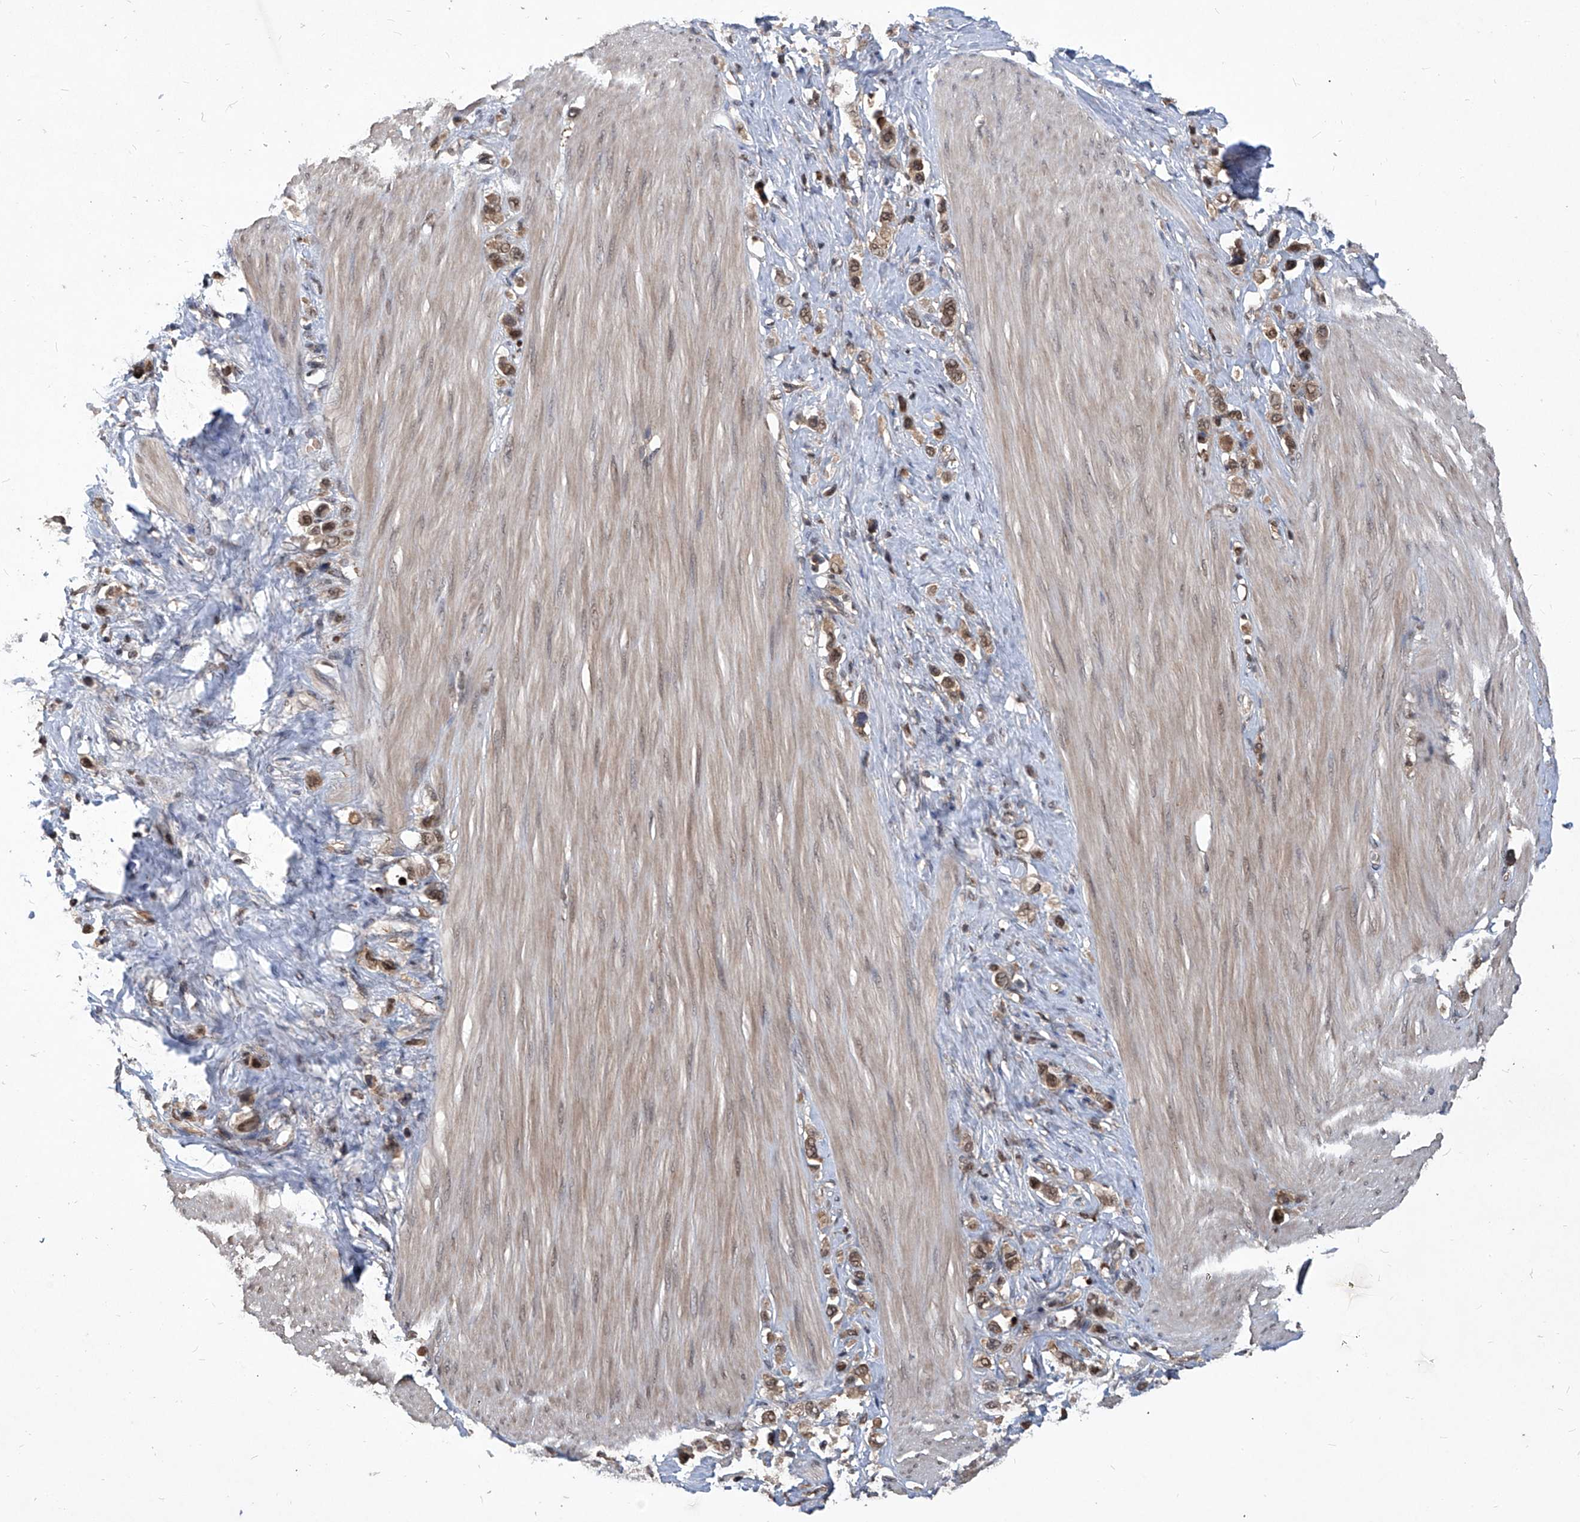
{"staining": {"intensity": "moderate", "quantity": ">75%", "location": "nuclear"}, "tissue": "stomach cancer", "cell_type": "Tumor cells", "image_type": "cancer", "snomed": [{"axis": "morphology", "description": "Adenocarcinoma, NOS"}, {"axis": "topography", "description": "Stomach"}], "caption": "DAB (3,3'-diaminobenzidine) immunohistochemical staining of human stomach cancer demonstrates moderate nuclear protein positivity in about >75% of tumor cells.", "gene": "PSMB1", "patient": {"sex": "female", "age": 65}}